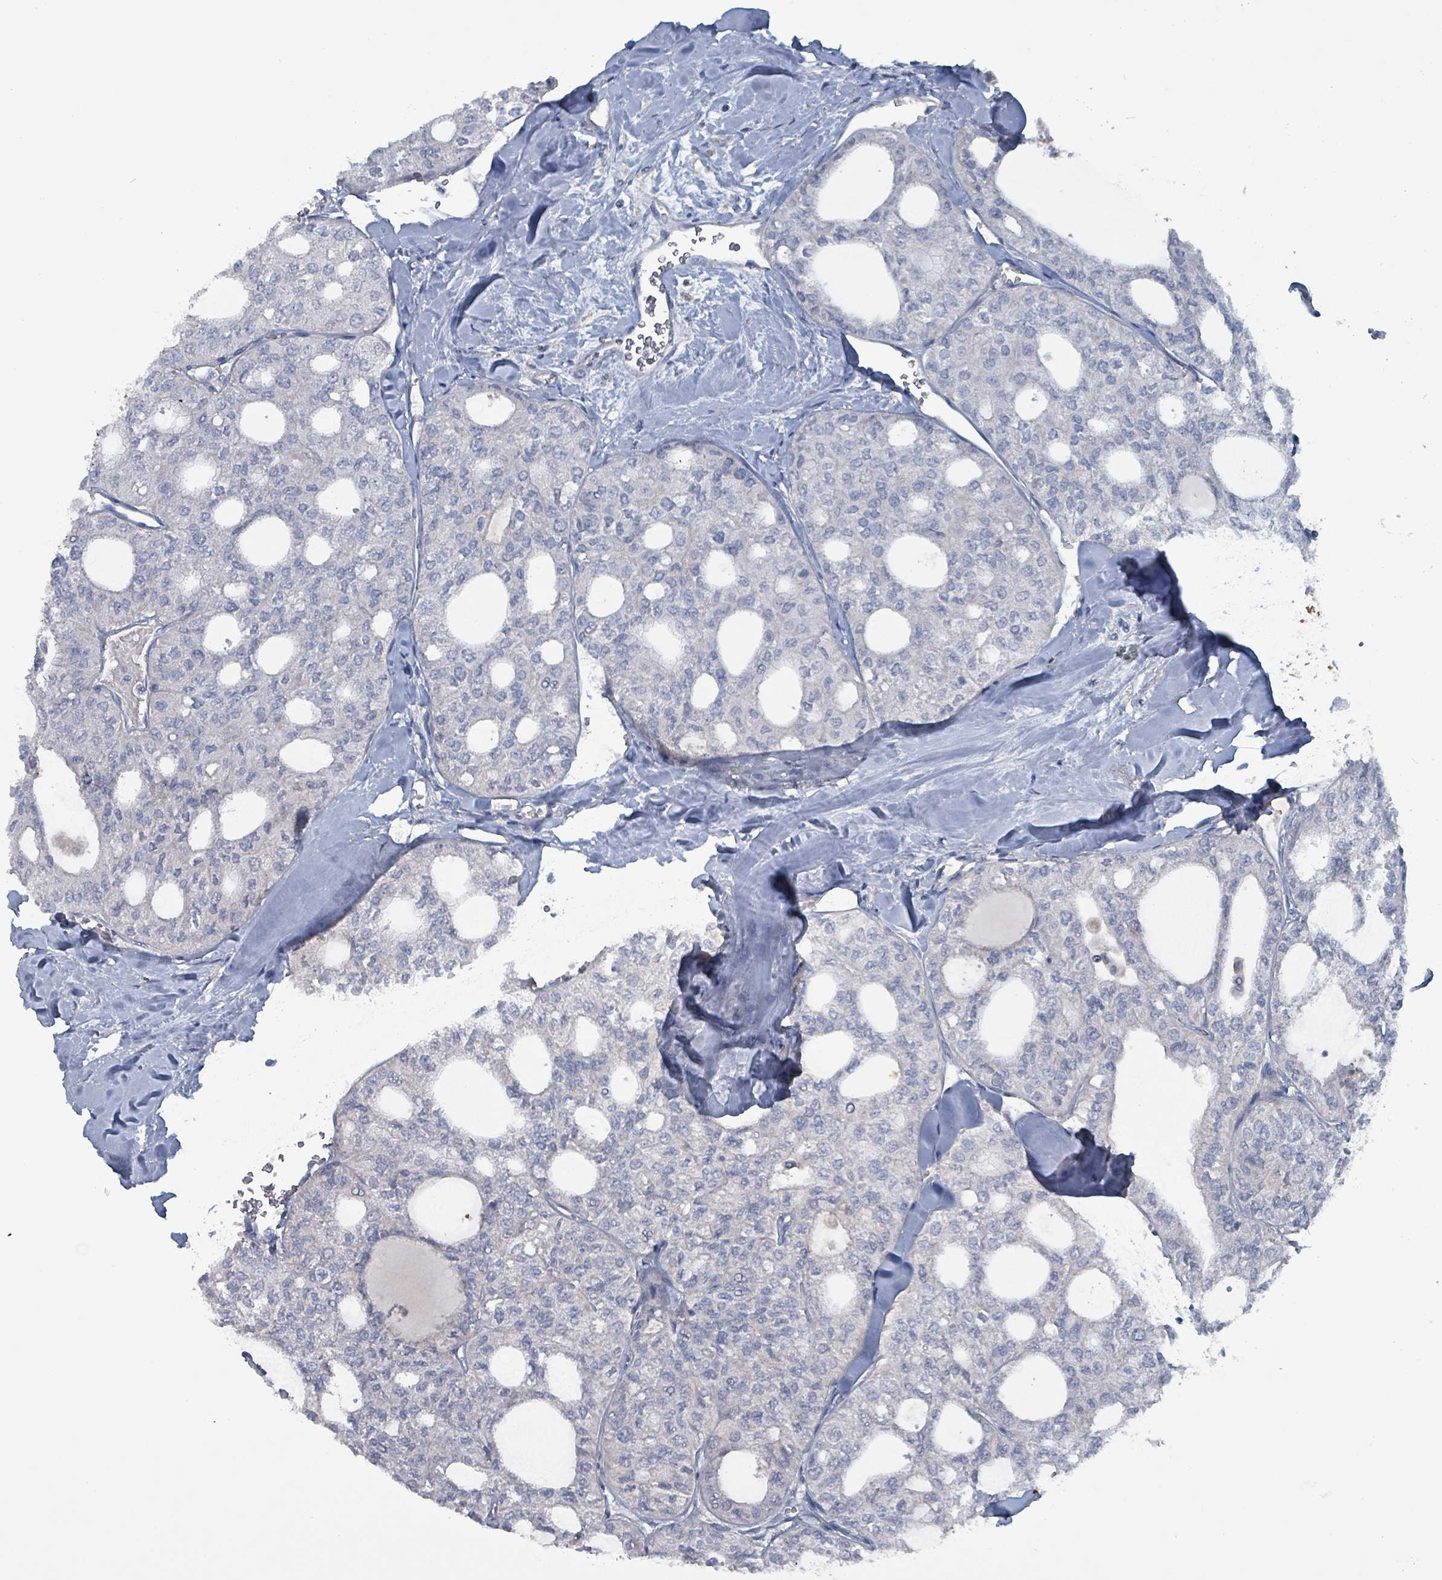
{"staining": {"intensity": "negative", "quantity": "none", "location": "none"}, "tissue": "thyroid cancer", "cell_type": "Tumor cells", "image_type": "cancer", "snomed": [{"axis": "morphology", "description": "Follicular adenoma carcinoma, NOS"}, {"axis": "topography", "description": "Thyroid gland"}], "caption": "Tumor cells are negative for protein expression in human follicular adenoma carcinoma (thyroid).", "gene": "TAAR5", "patient": {"sex": "male", "age": 75}}